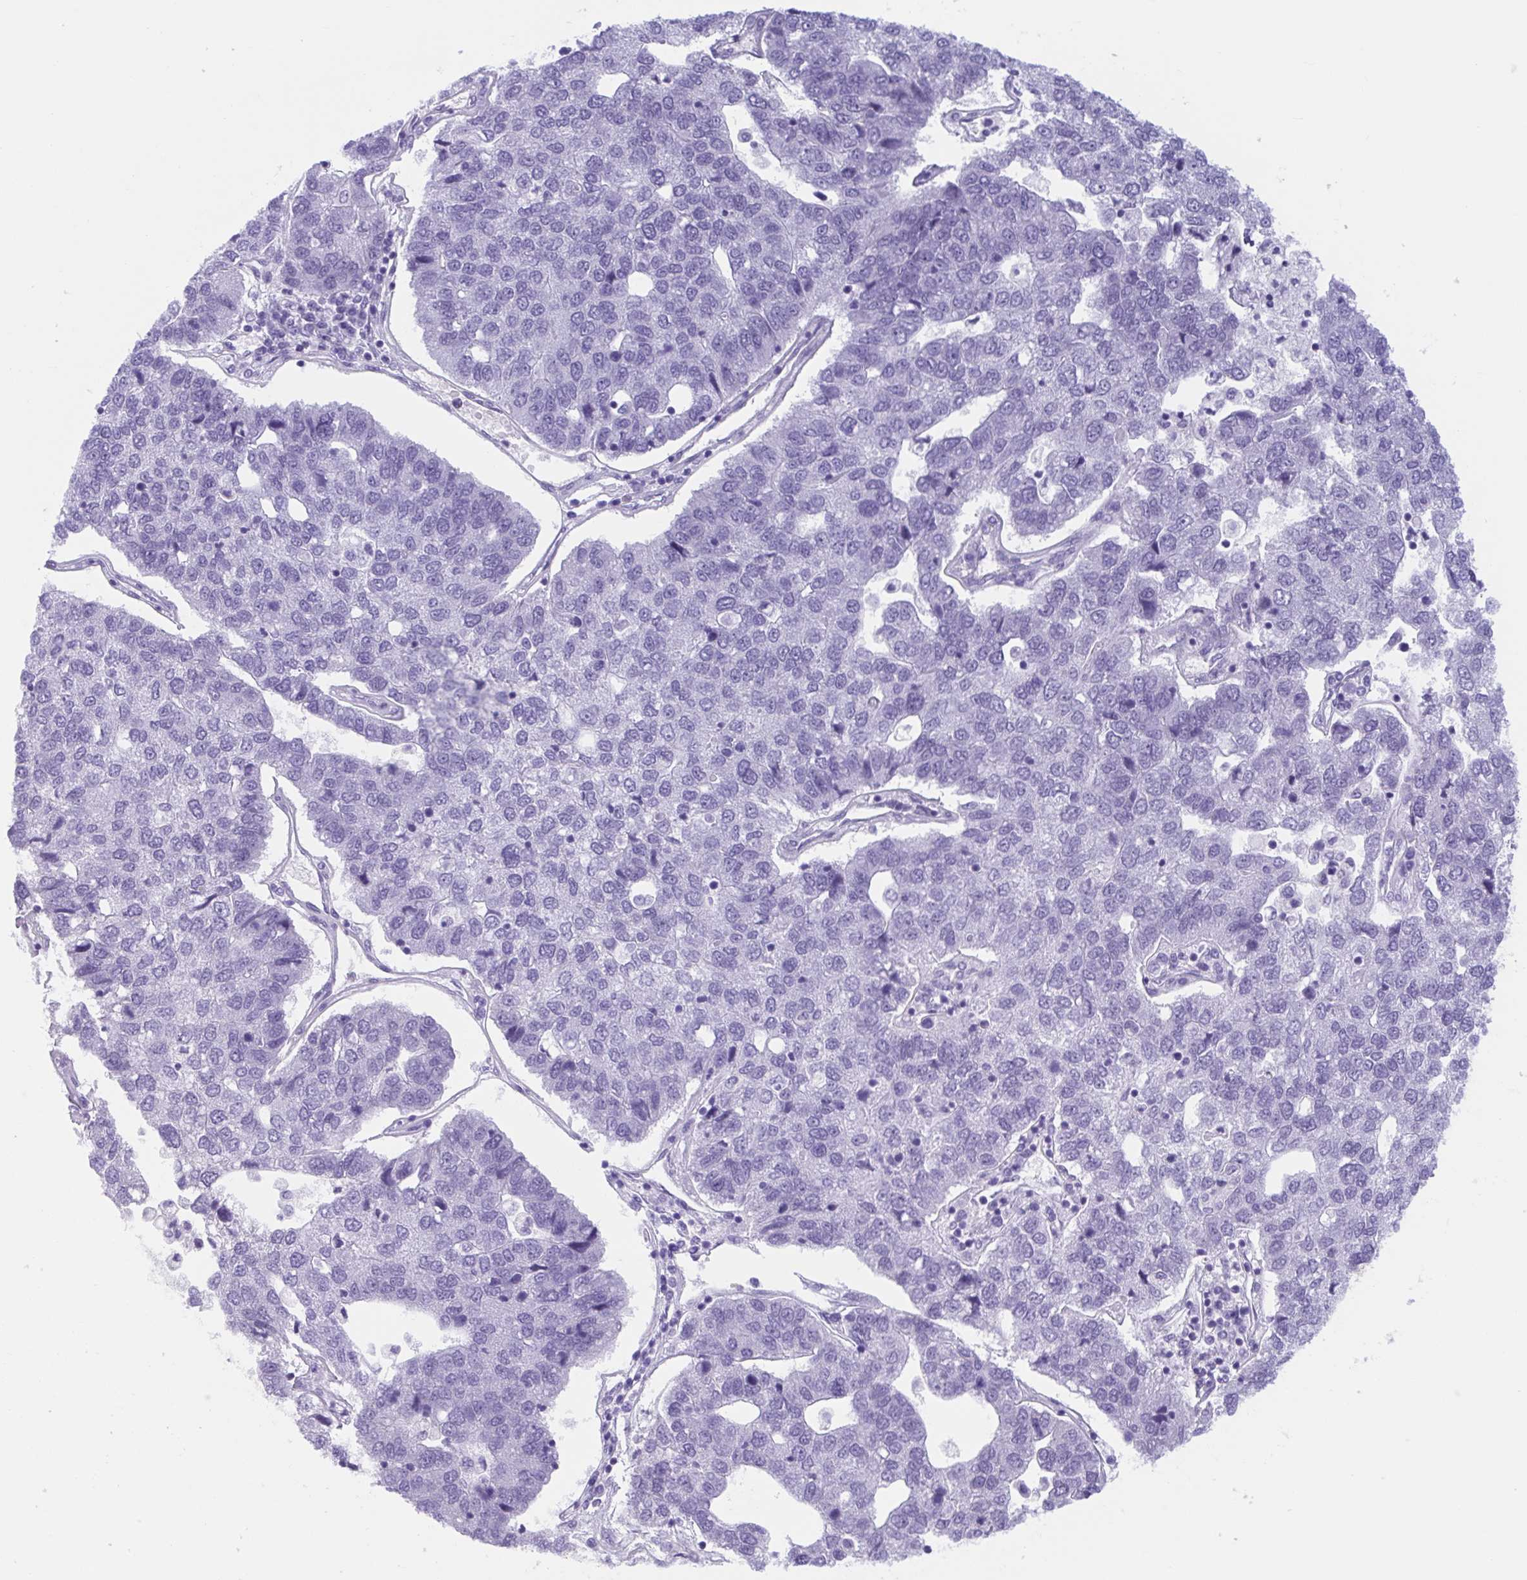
{"staining": {"intensity": "negative", "quantity": "none", "location": "none"}, "tissue": "pancreatic cancer", "cell_type": "Tumor cells", "image_type": "cancer", "snomed": [{"axis": "morphology", "description": "Adenocarcinoma, NOS"}, {"axis": "topography", "description": "Pancreas"}], "caption": "Immunohistochemical staining of human pancreatic cancer (adenocarcinoma) demonstrates no significant expression in tumor cells.", "gene": "TTC7B", "patient": {"sex": "female", "age": 61}}